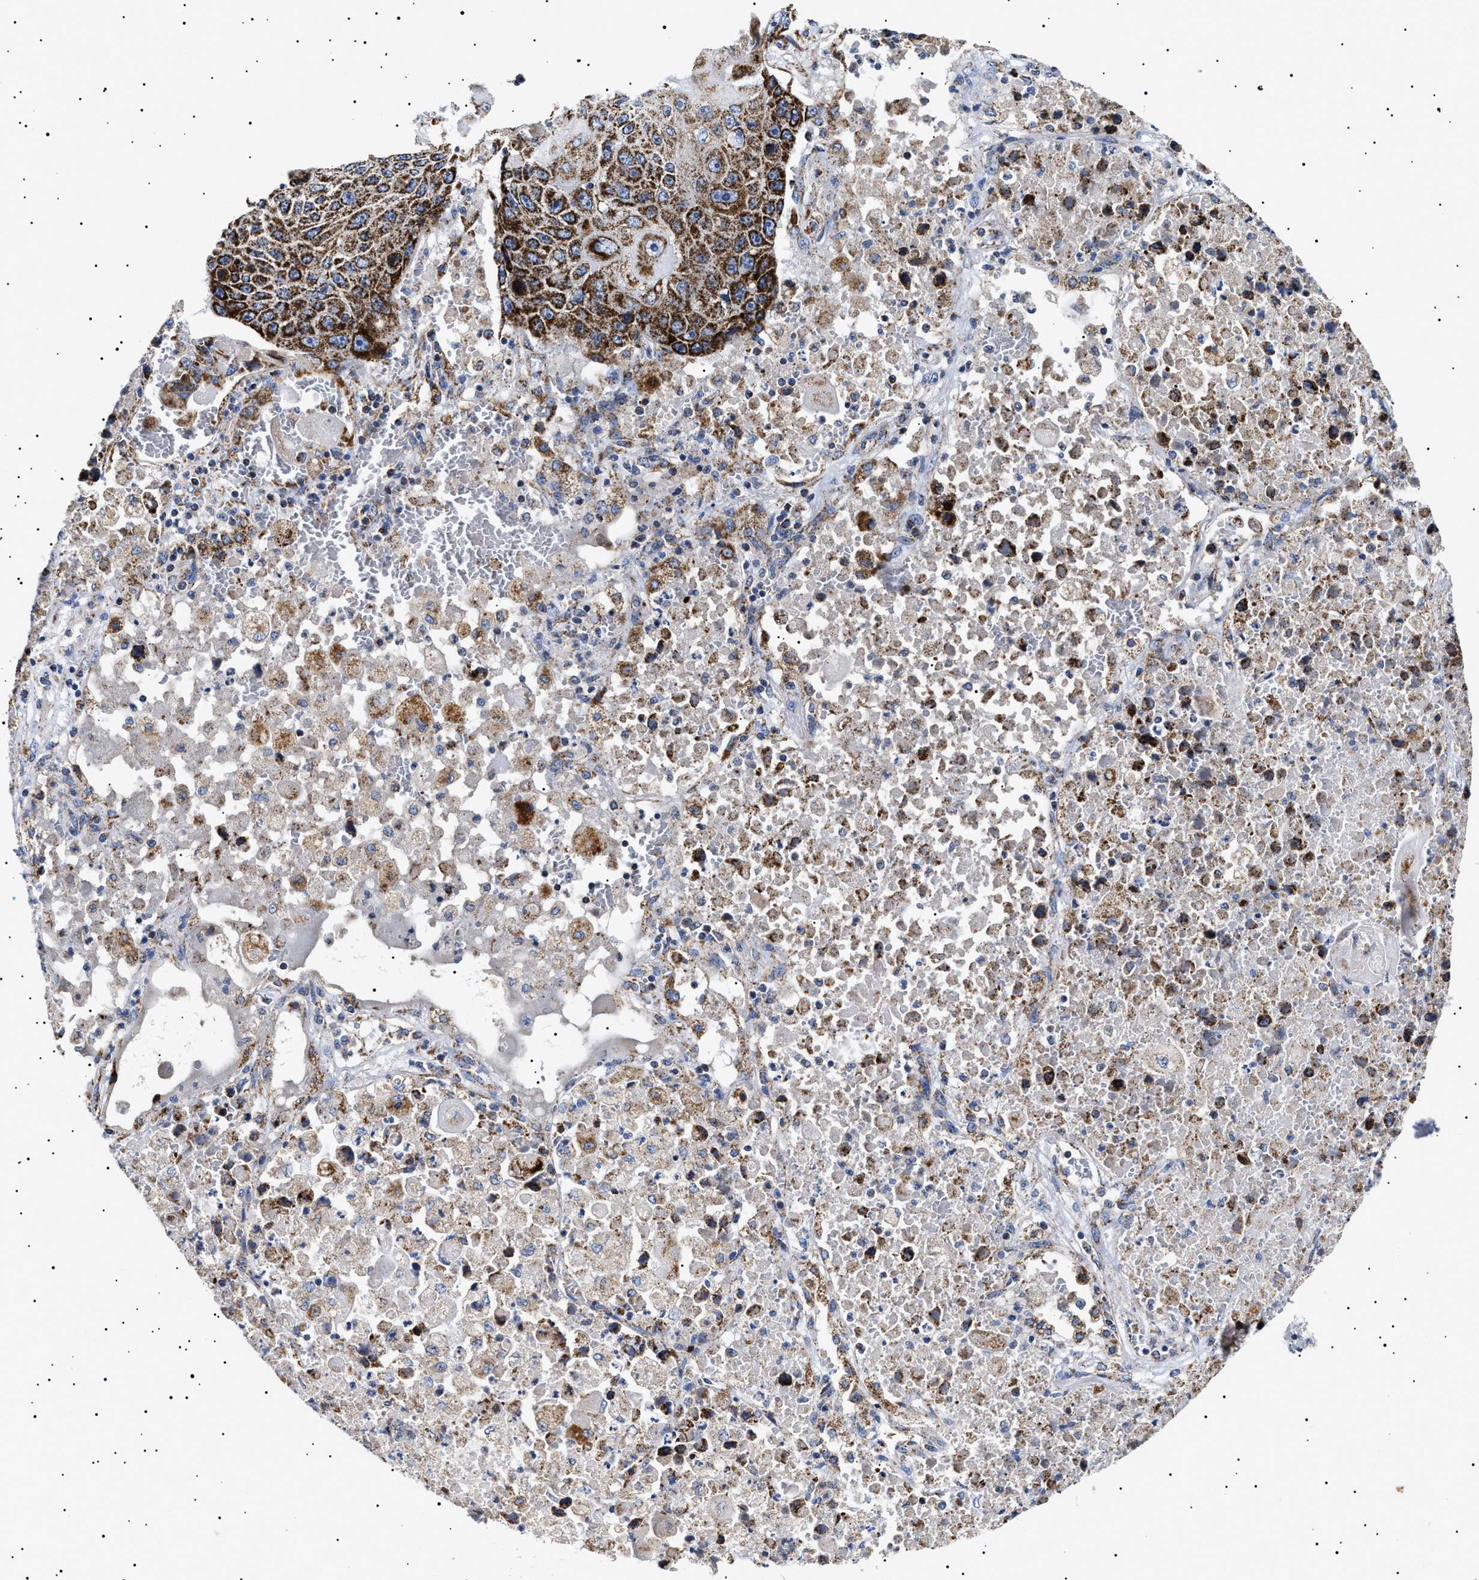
{"staining": {"intensity": "strong", "quantity": ">75%", "location": "cytoplasmic/membranous"}, "tissue": "lung cancer", "cell_type": "Tumor cells", "image_type": "cancer", "snomed": [{"axis": "morphology", "description": "Squamous cell carcinoma, NOS"}, {"axis": "topography", "description": "Lung"}], "caption": "Tumor cells show strong cytoplasmic/membranous positivity in approximately >75% of cells in squamous cell carcinoma (lung).", "gene": "CHRDL2", "patient": {"sex": "male", "age": 61}}